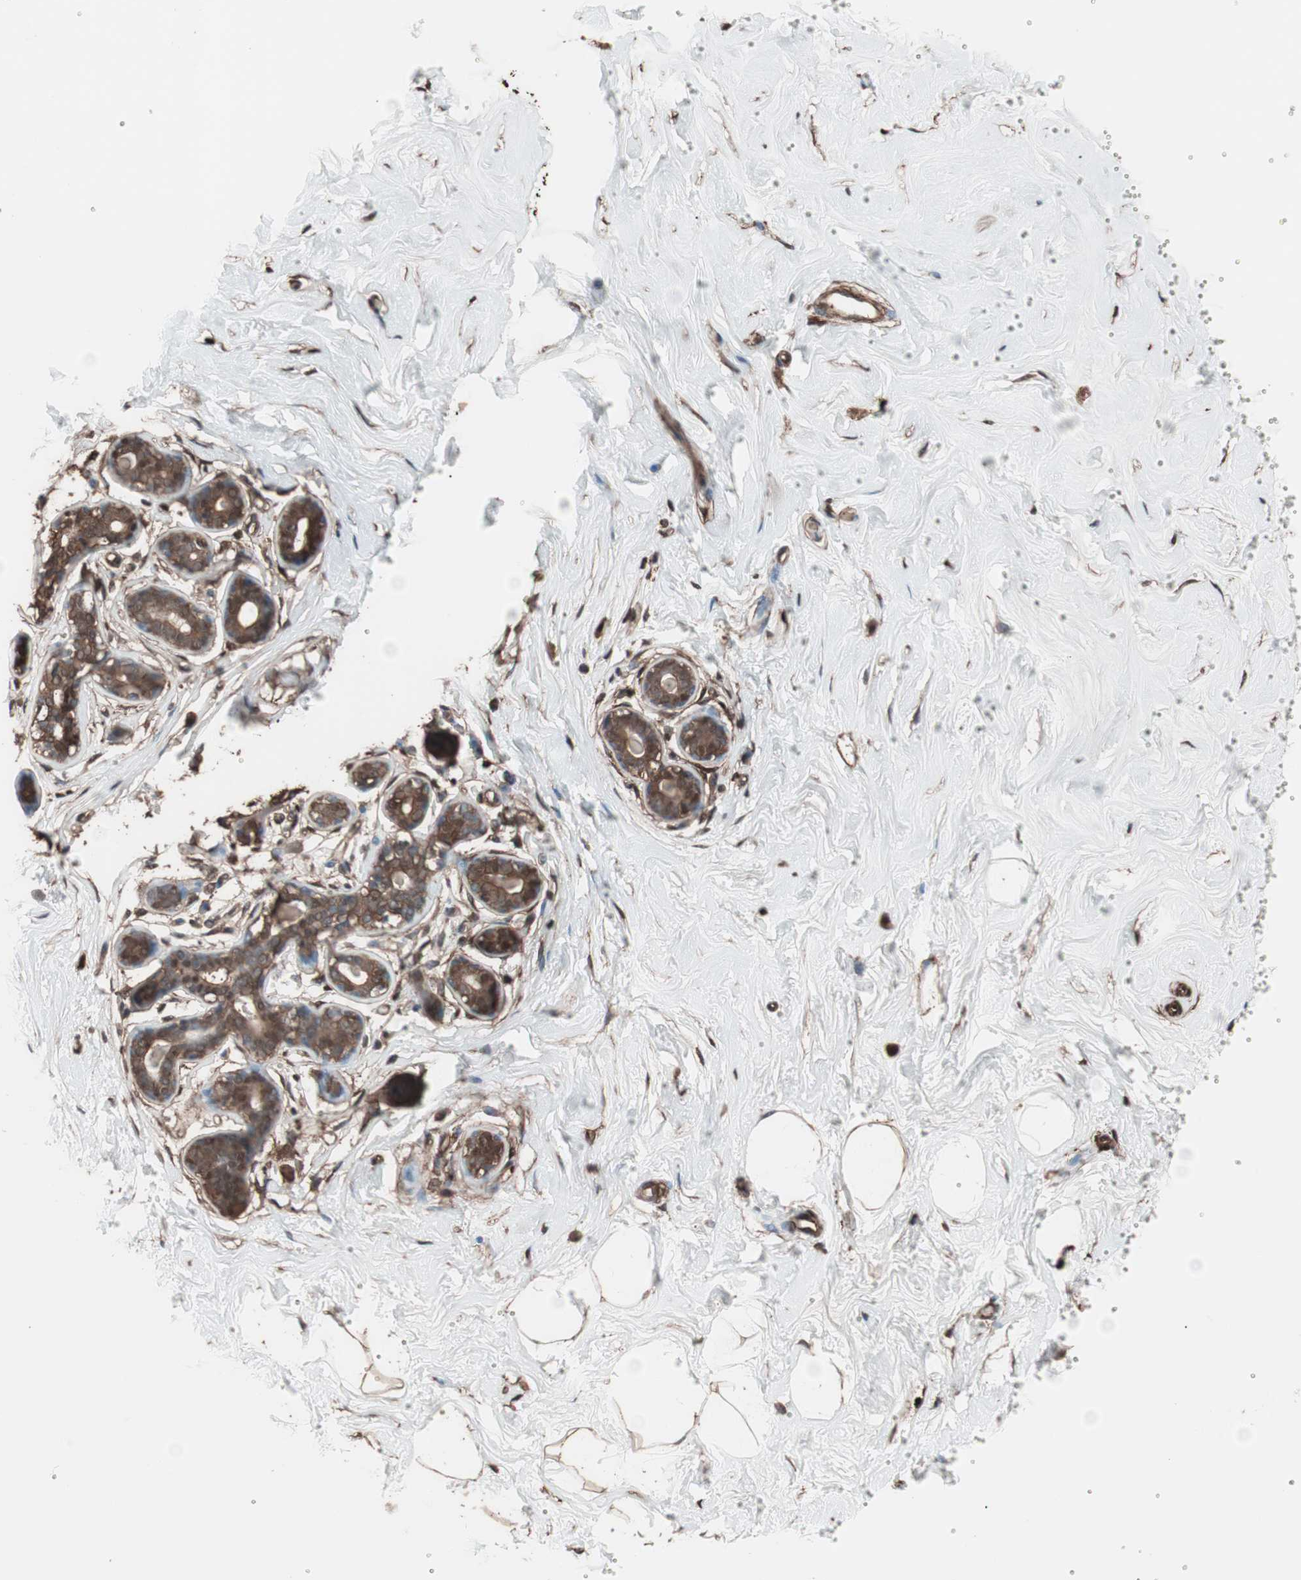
{"staining": {"intensity": "strong", "quantity": ">75%", "location": "cytoplasmic/membranous"}, "tissue": "breast", "cell_type": "Adipocytes", "image_type": "normal", "snomed": [{"axis": "morphology", "description": "Normal tissue, NOS"}, {"axis": "topography", "description": "Breast"}], "caption": "A brown stain labels strong cytoplasmic/membranous staining of a protein in adipocytes of normal human breast.", "gene": "CALM2", "patient": {"sex": "female", "age": 23}}